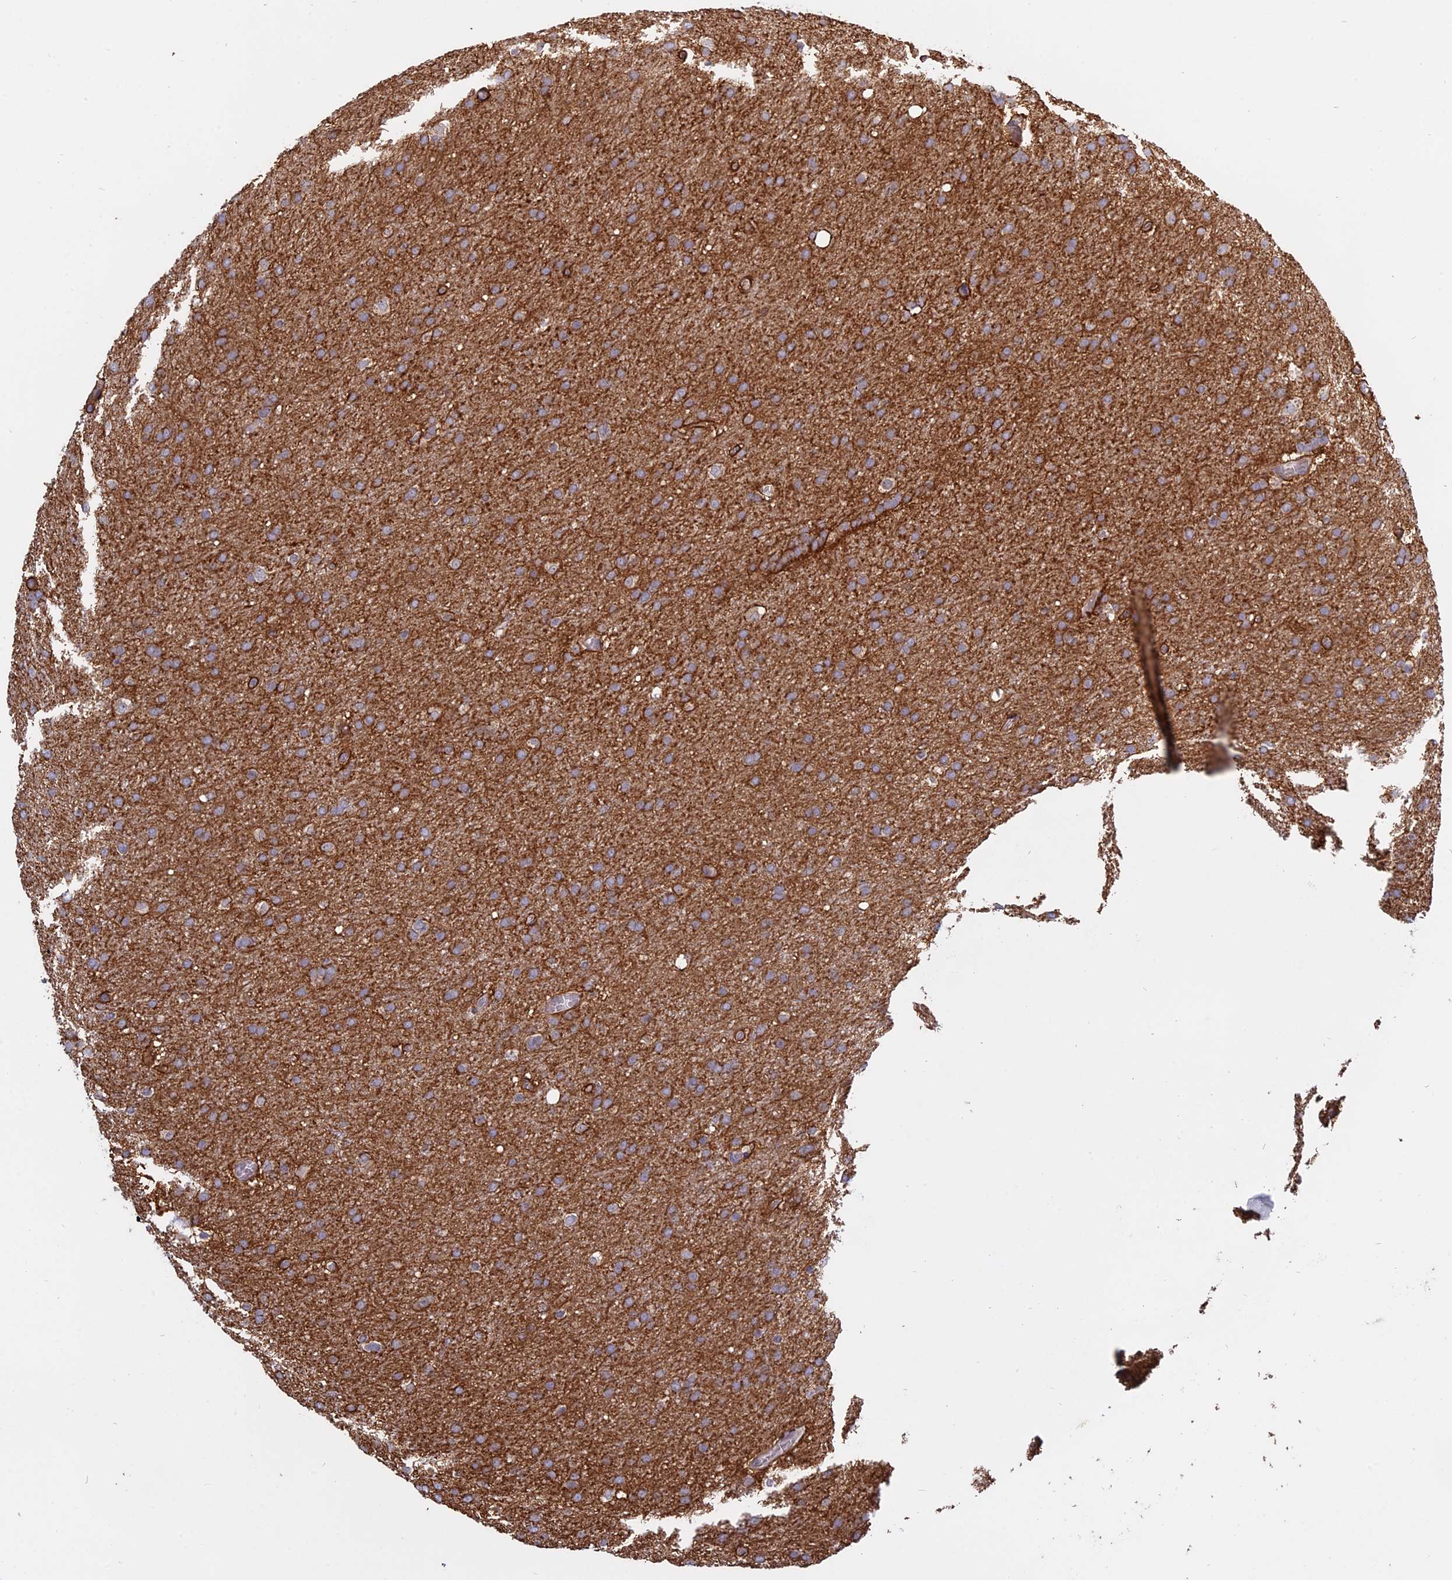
{"staining": {"intensity": "moderate", "quantity": ">75%", "location": "cytoplasmic/membranous"}, "tissue": "glioma", "cell_type": "Tumor cells", "image_type": "cancer", "snomed": [{"axis": "morphology", "description": "Glioma, malignant, High grade"}, {"axis": "topography", "description": "Cerebral cortex"}], "caption": "Immunohistochemistry (IHC) of human glioma displays medium levels of moderate cytoplasmic/membranous staining in about >75% of tumor cells.", "gene": "TMEM208", "patient": {"sex": "female", "age": 36}}